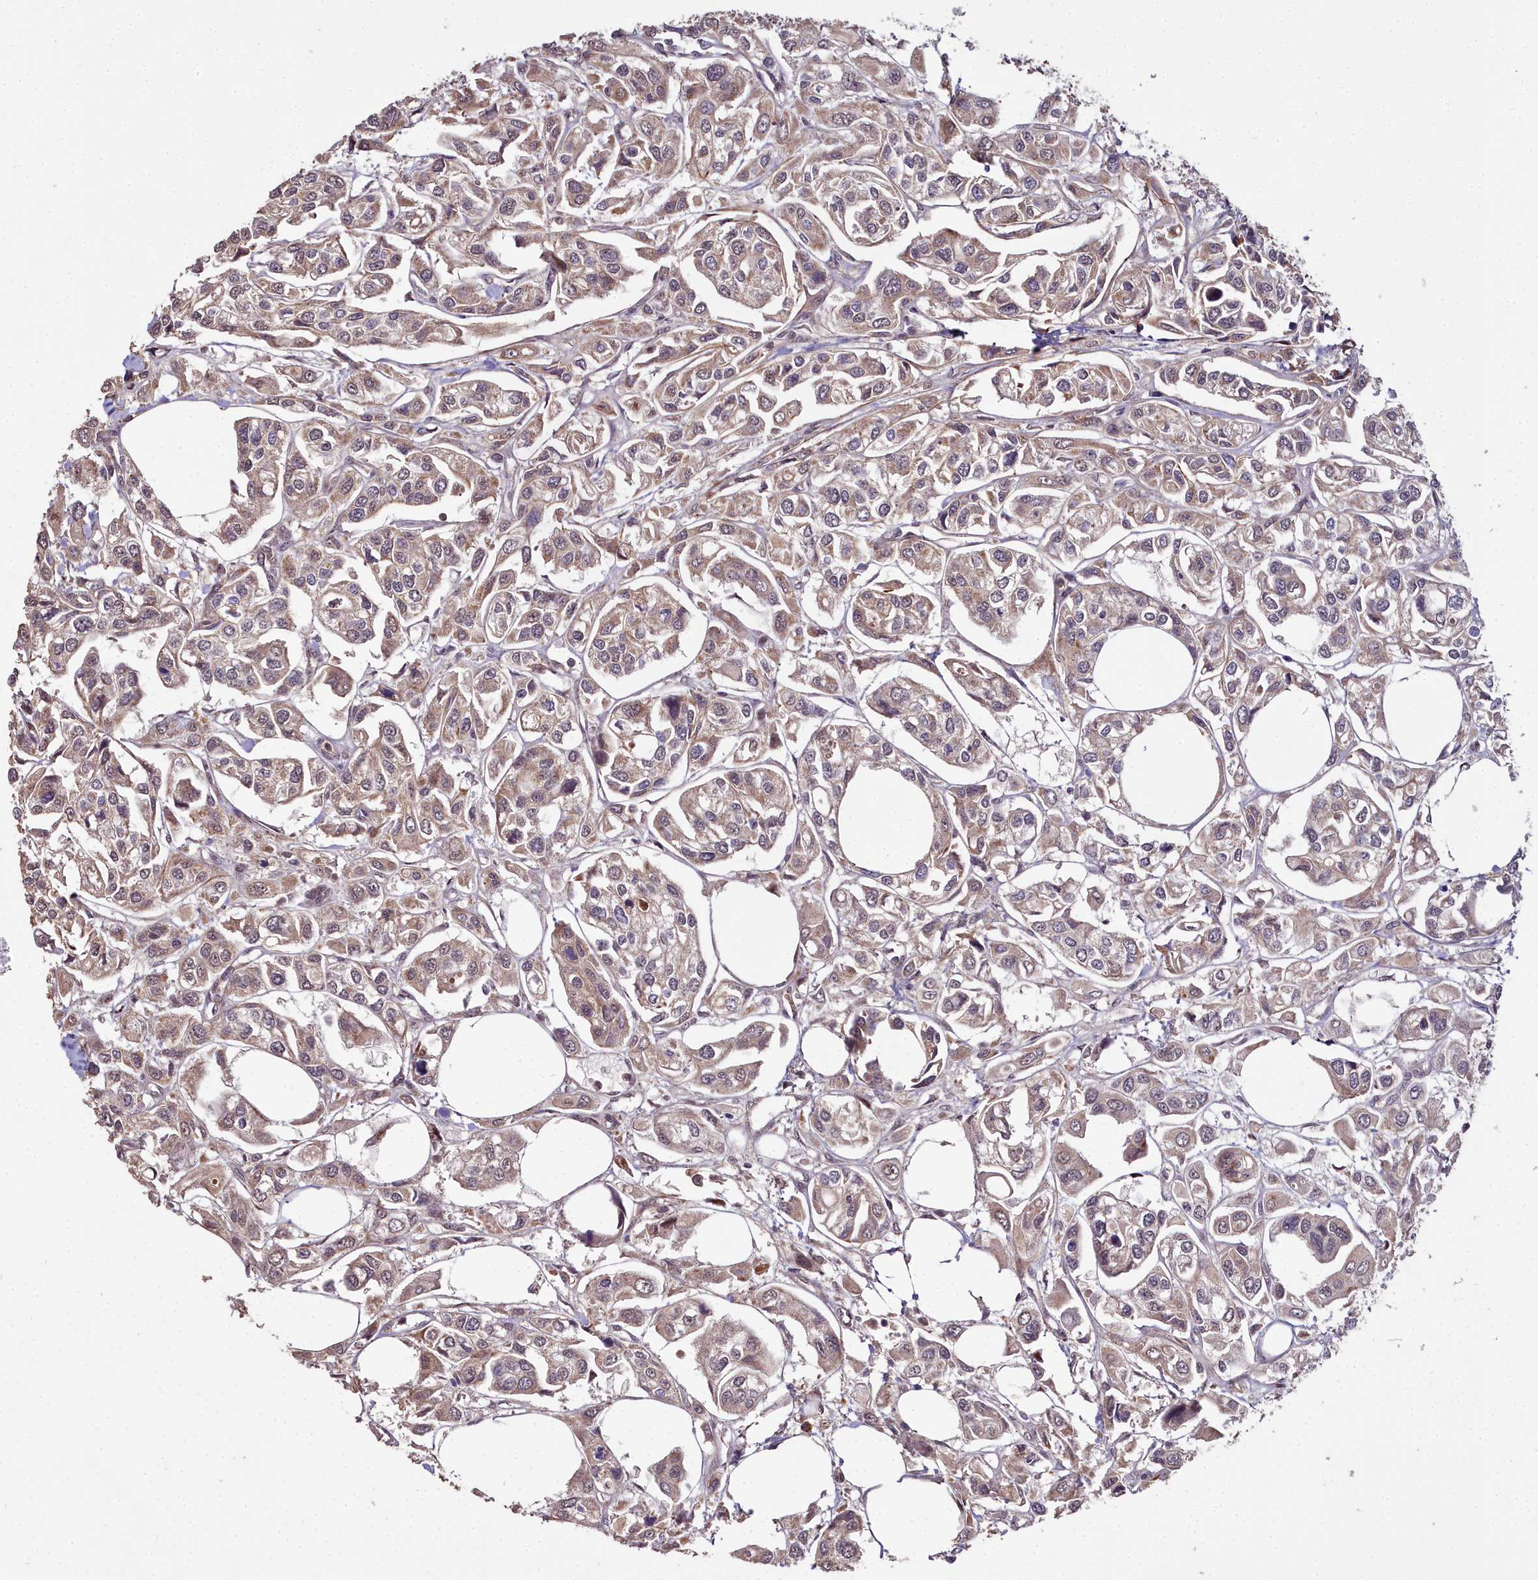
{"staining": {"intensity": "weak", "quantity": ">75%", "location": "cytoplasmic/membranous"}, "tissue": "urothelial cancer", "cell_type": "Tumor cells", "image_type": "cancer", "snomed": [{"axis": "morphology", "description": "Urothelial carcinoma, High grade"}, {"axis": "topography", "description": "Urinary bladder"}], "caption": "Immunohistochemical staining of urothelial carcinoma (high-grade) demonstrates low levels of weak cytoplasmic/membranous expression in approximately >75% of tumor cells. Using DAB (brown) and hematoxylin (blue) stains, captured at high magnification using brightfield microscopy.", "gene": "MRPS11", "patient": {"sex": "male", "age": 67}}